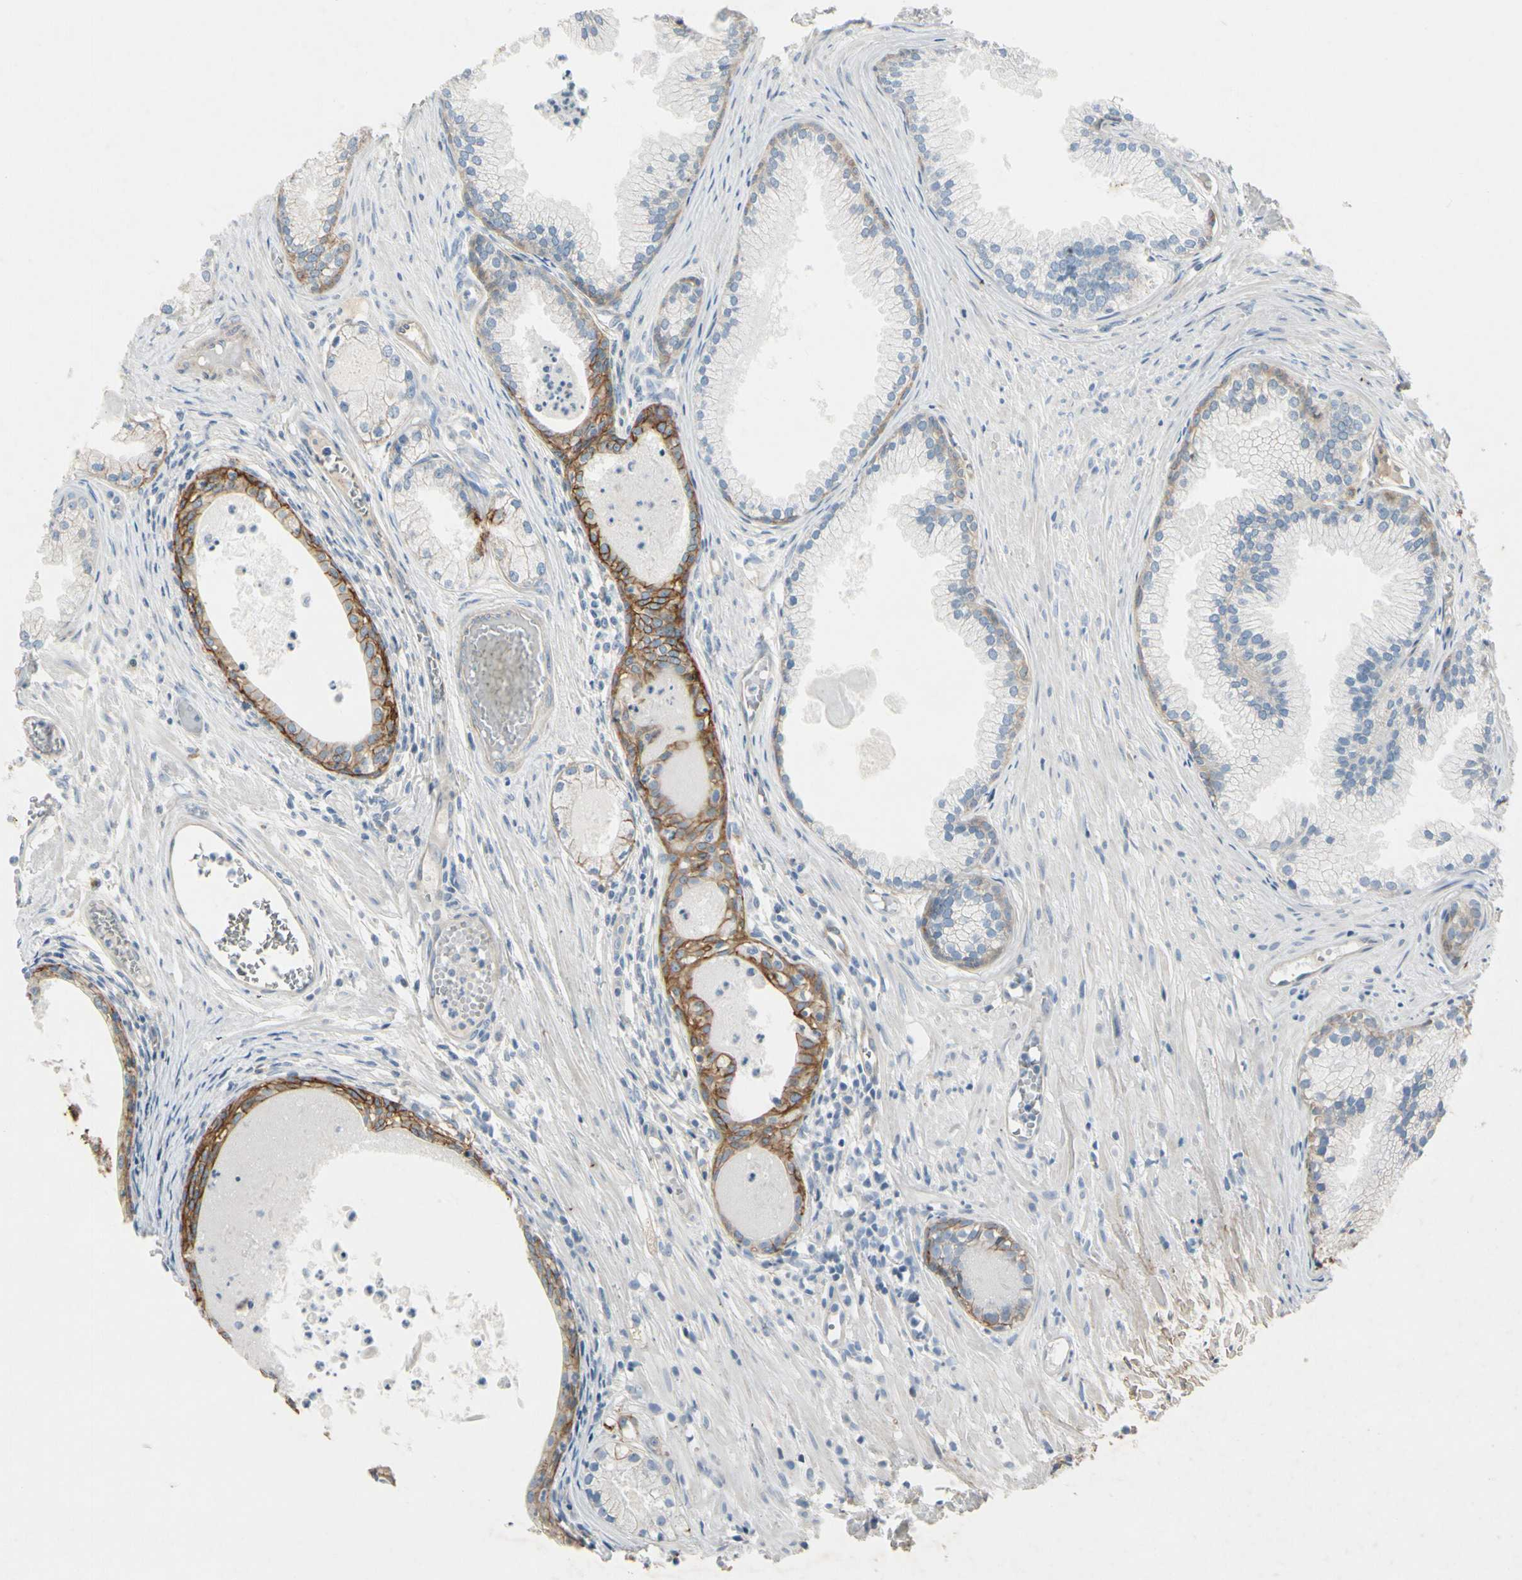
{"staining": {"intensity": "negative", "quantity": "none", "location": "none"}, "tissue": "prostate cancer", "cell_type": "Tumor cells", "image_type": "cancer", "snomed": [{"axis": "morphology", "description": "Adenocarcinoma, Low grade"}, {"axis": "topography", "description": "Prostate"}], "caption": "This photomicrograph is of adenocarcinoma (low-grade) (prostate) stained with immunohistochemistry to label a protein in brown with the nuclei are counter-stained blue. There is no expression in tumor cells.", "gene": "ITGA3", "patient": {"sex": "male", "age": 72}}